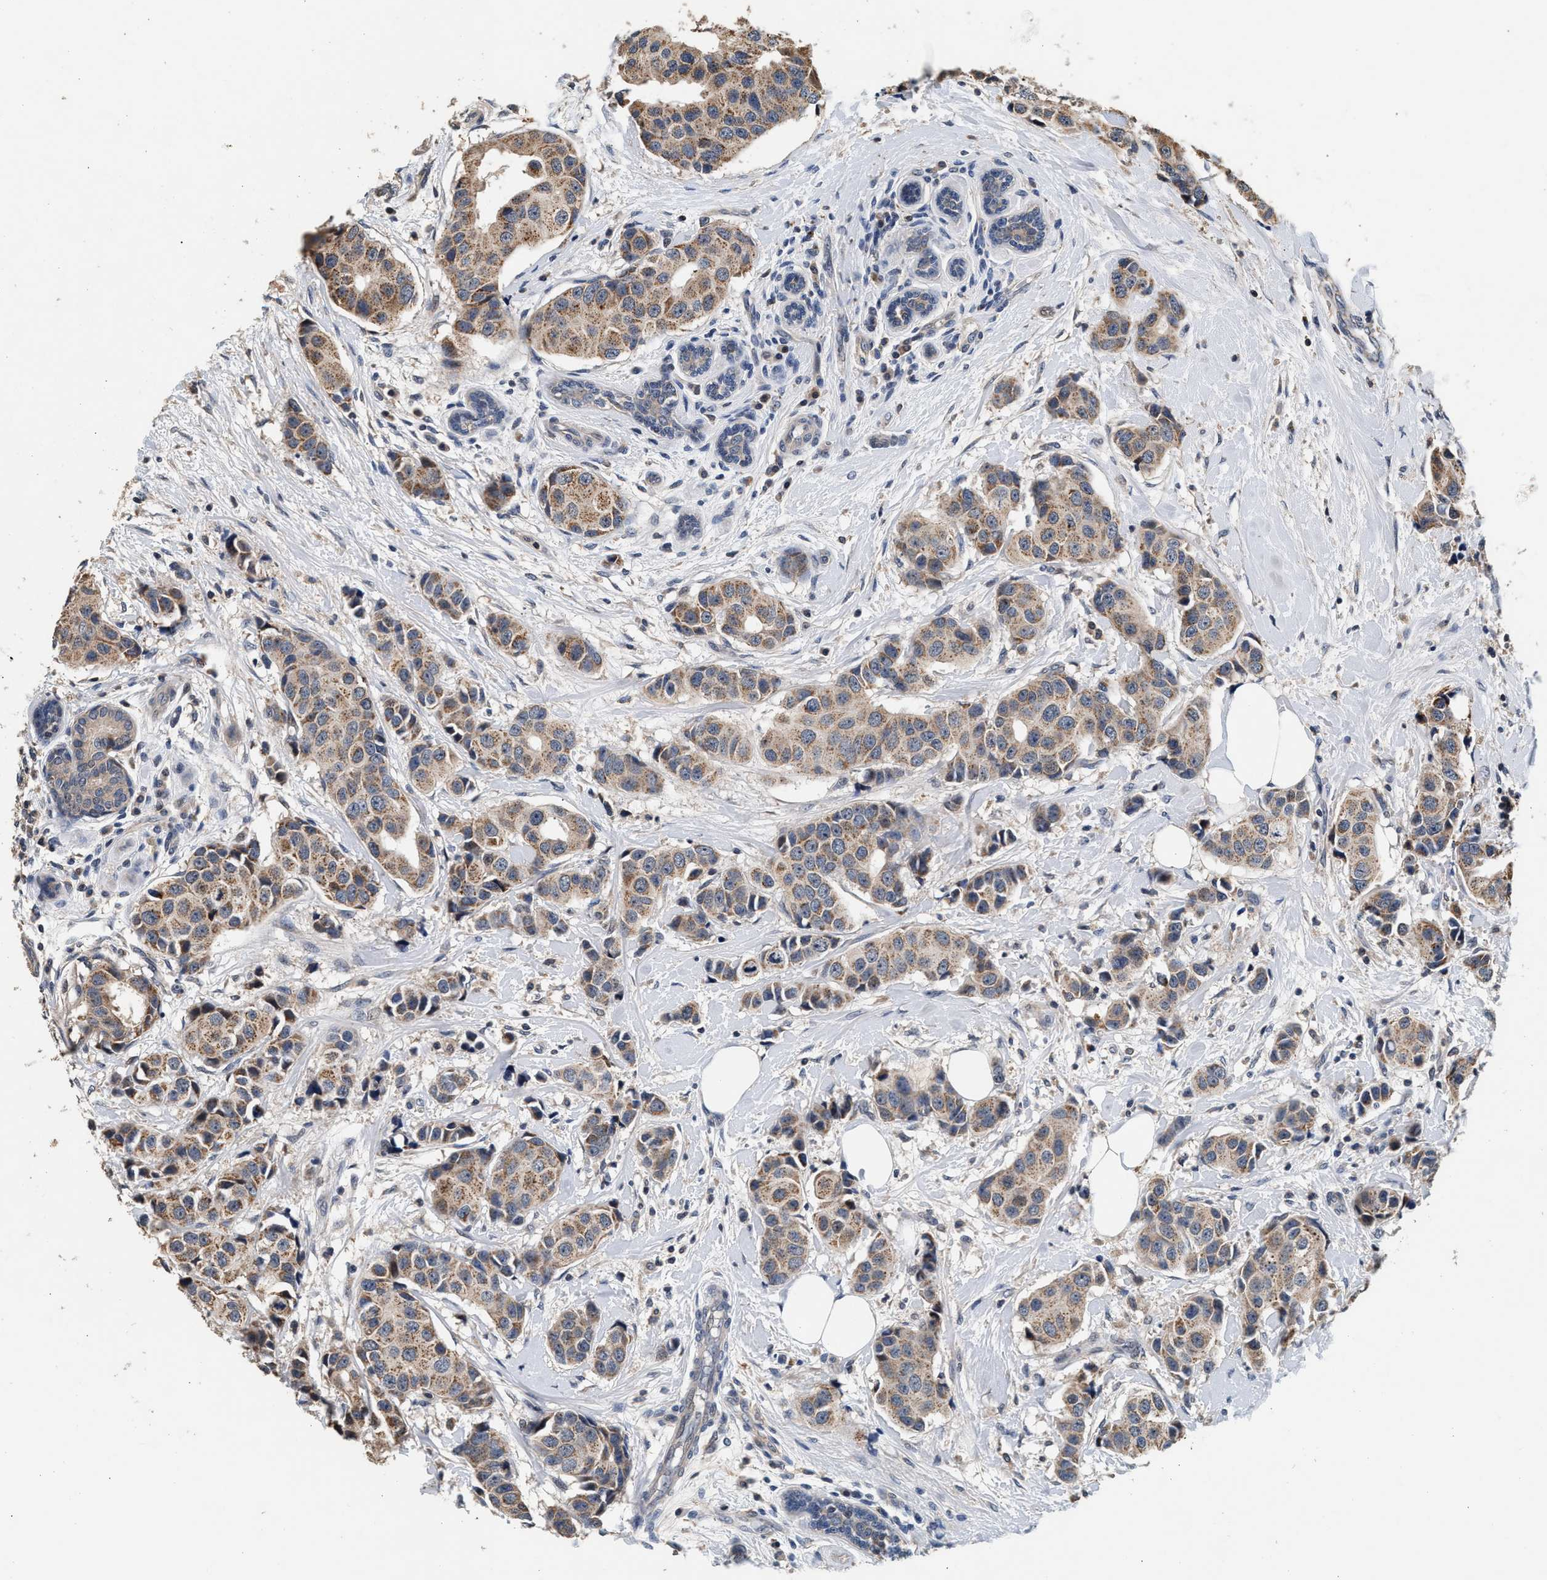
{"staining": {"intensity": "weak", "quantity": ">75%", "location": "cytoplasmic/membranous"}, "tissue": "breast cancer", "cell_type": "Tumor cells", "image_type": "cancer", "snomed": [{"axis": "morphology", "description": "Normal tissue, NOS"}, {"axis": "morphology", "description": "Duct carcinoma"}, {"axis": "topography", "description": "Breast"}], "caption": "Immunohistochemical staining of breast intraductal carcinoma shows weak cytoplasmic/membranous protein positivity in about >75% of tumor cells.", "gene": "PTGR3", "patient": {"sex": "female", "age": 39}}